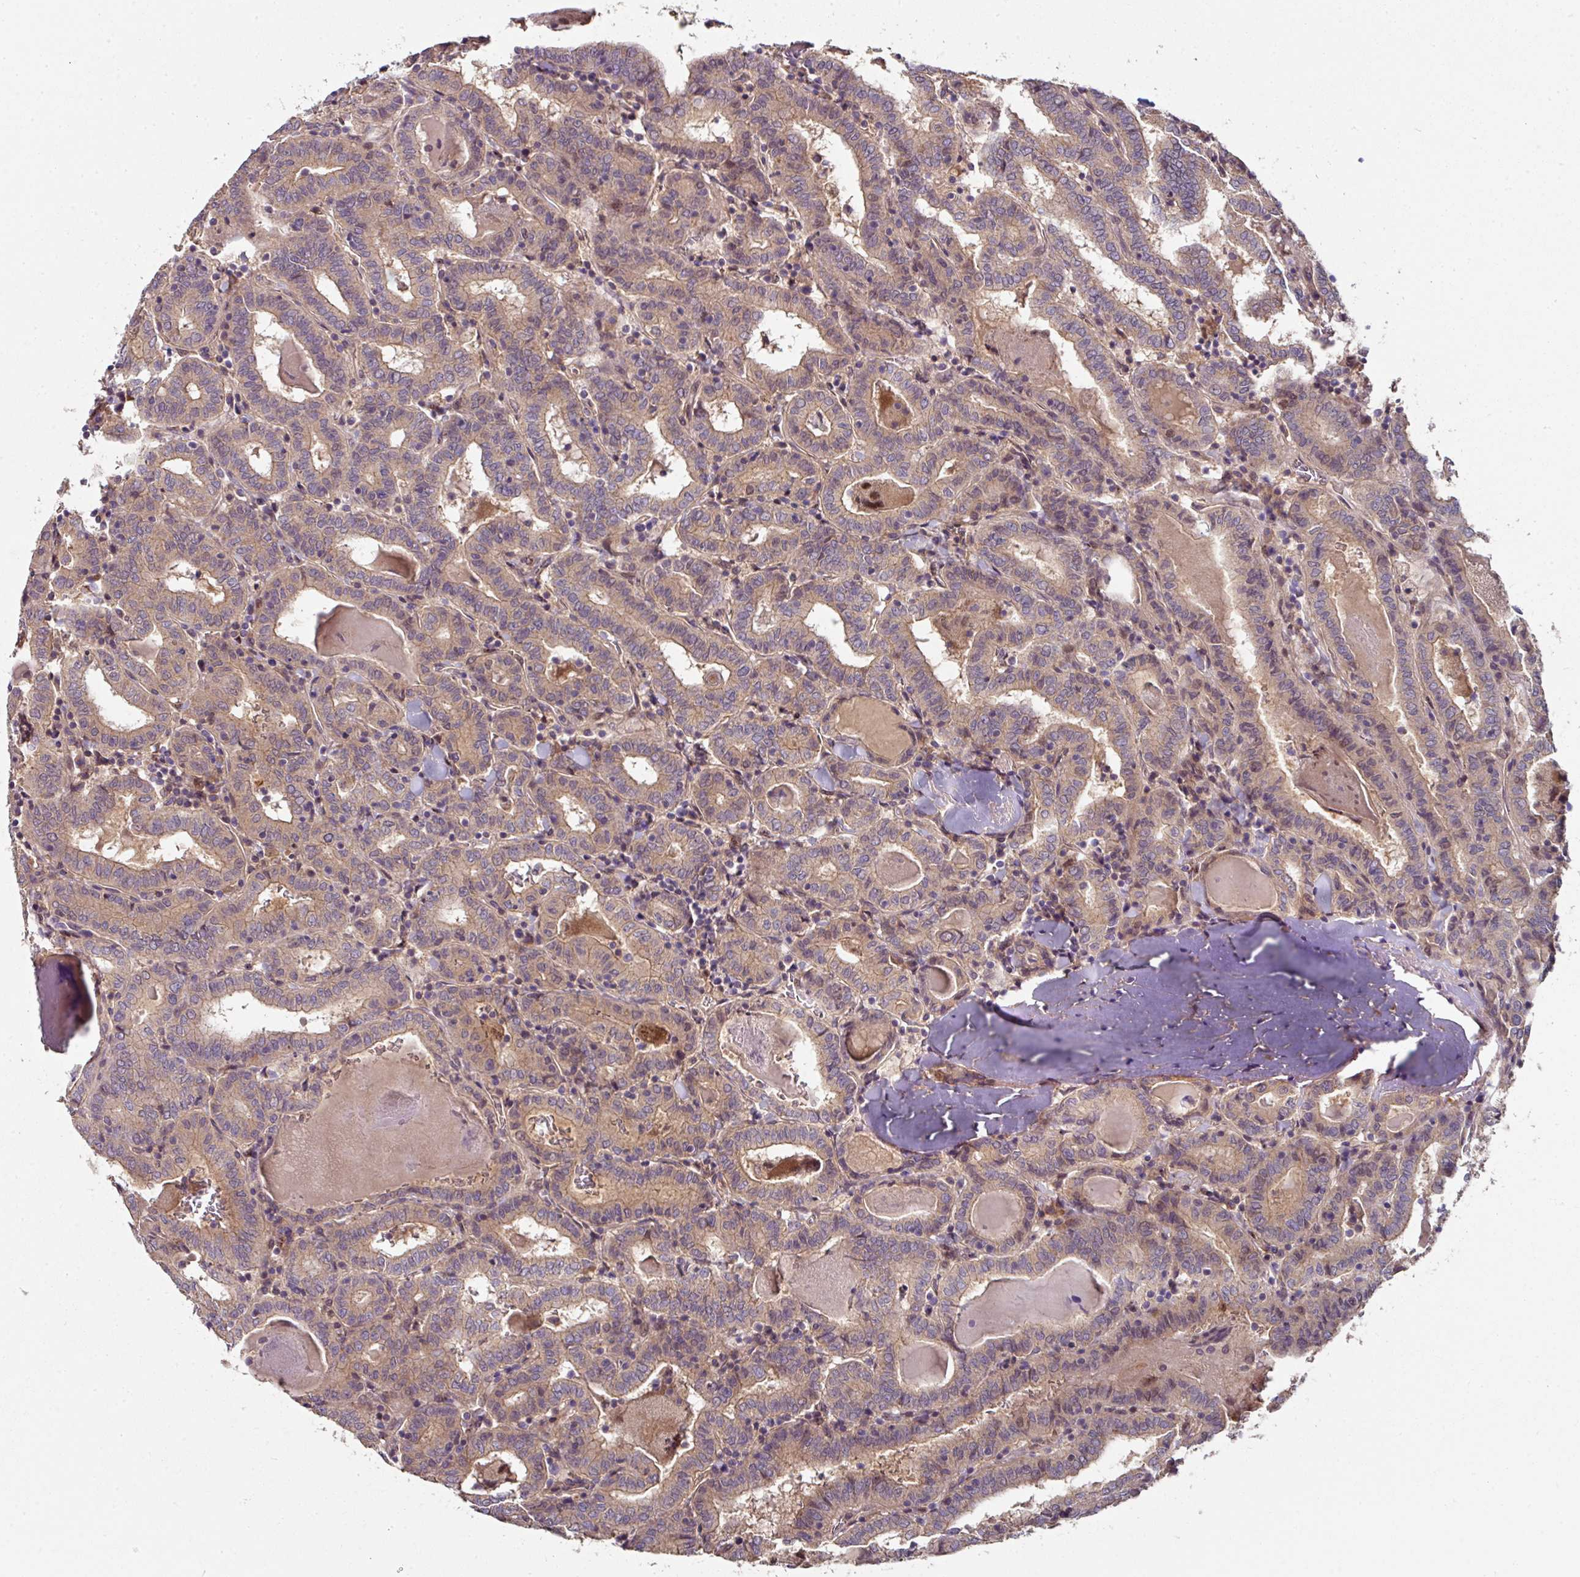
{"staining": {"intensity": "negative", "quantity": "none", "location": "none"}, "tissue": "thyroid cancer", "cell_type": "Tumor cells", "image_type": "cancer", "snomed": [{"axis": "morphology", "description": "Papillary adenocarcinoma, NOS"}, {"axis": "topography", "description": "Thyroid gland"}], "caption": "This is an immunohistochemistry image of human thyroid cancer (papillary adenocarcinoma). There is no expression in tumor cells.", "gene": "C4orf48", "patient": {"sex": "female", "age": 72}}